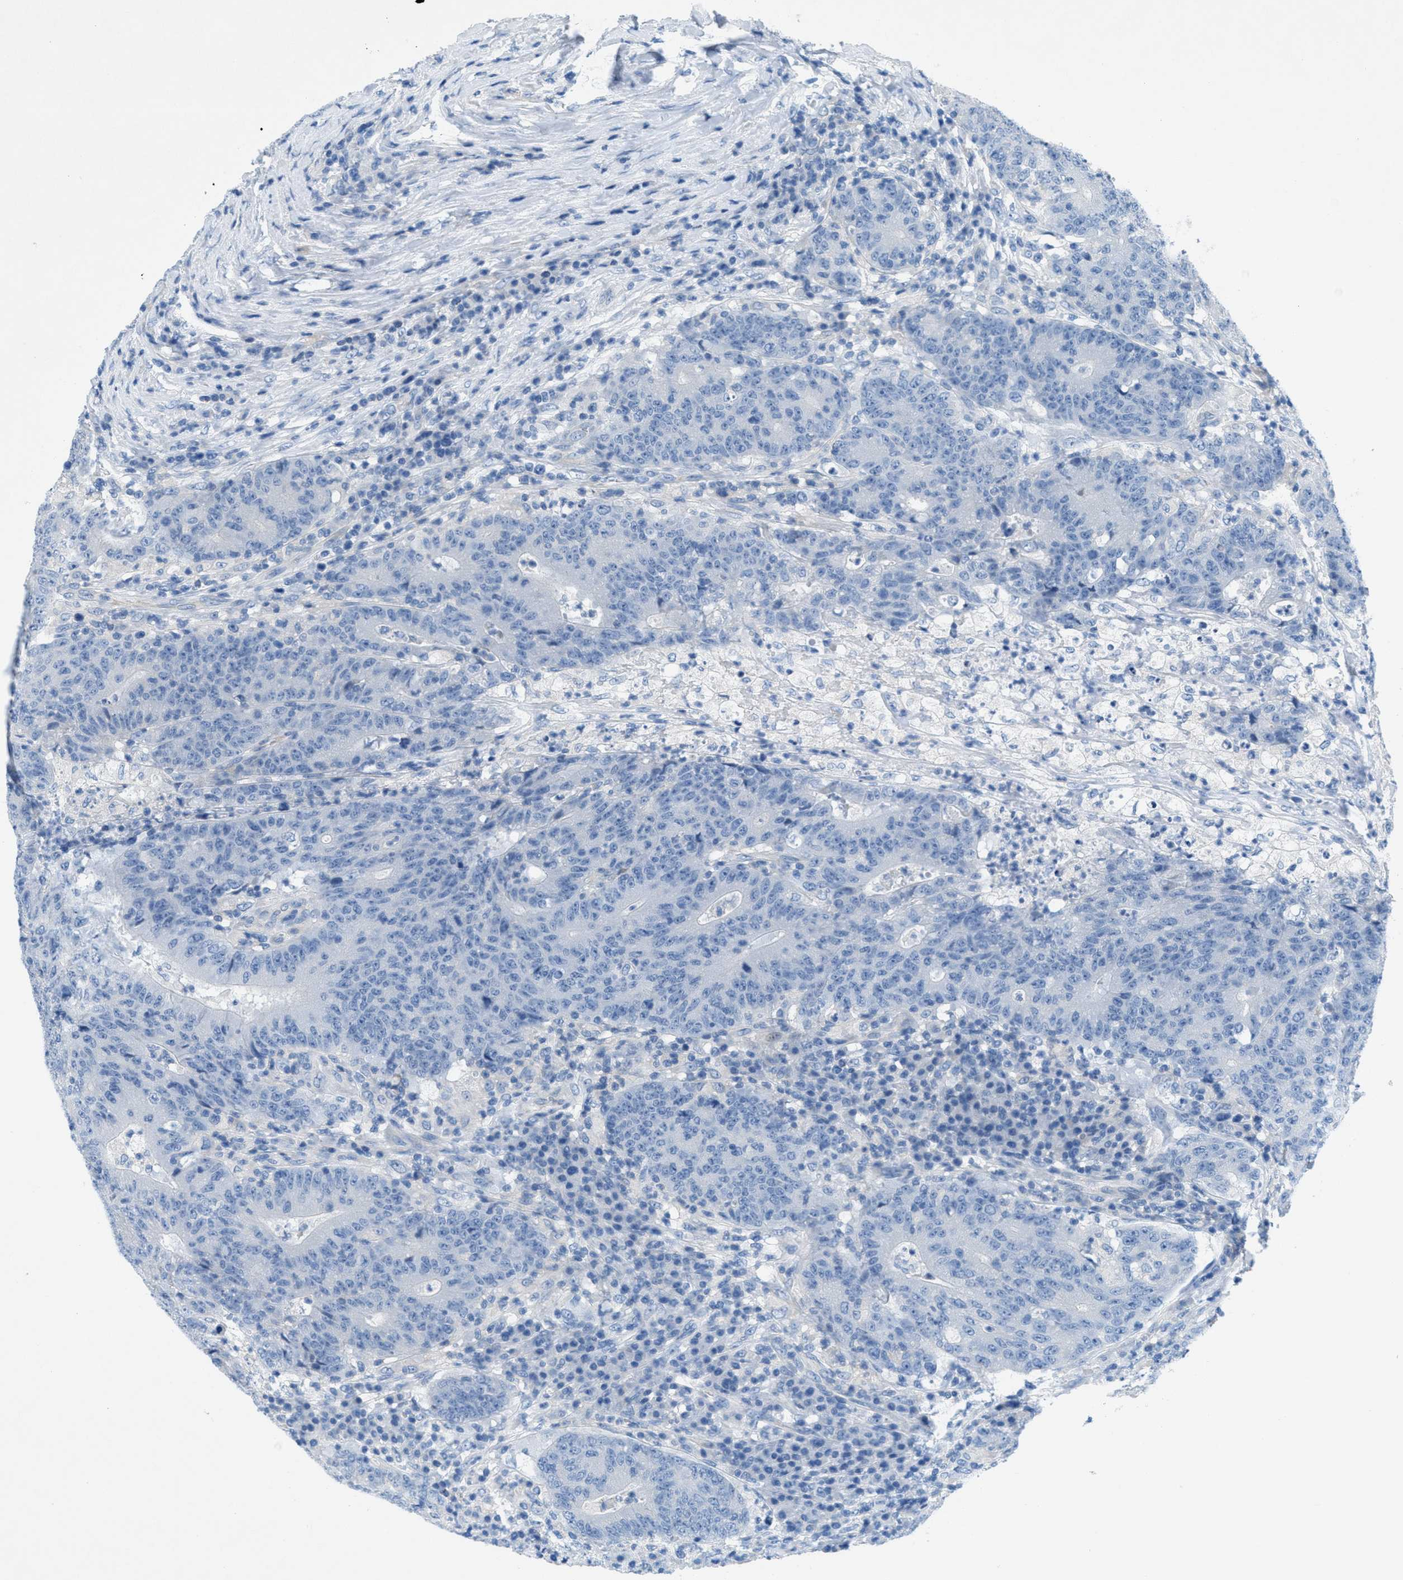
{"staining": {"intensity": "negative", "quantity": "none", "location": "none"}, "tissue": "colorectal cancer", "cell_type": "Tumor cells", "image_type": "cancer", "snomed": [{"axis": "morphology", "description": "Normal tissue, NOS"}, {"axis": "morphology", "description": "Adenocarcinoma, NOS"}, {"axis": "topography", "description": "Colon"}], "caption": "This is an immunohistochemistry micrograph of colorectal cancer. There is no staining in tumor cells.", "gene": "GALNT17", "patient": {"sex": "female", "age": 75}}